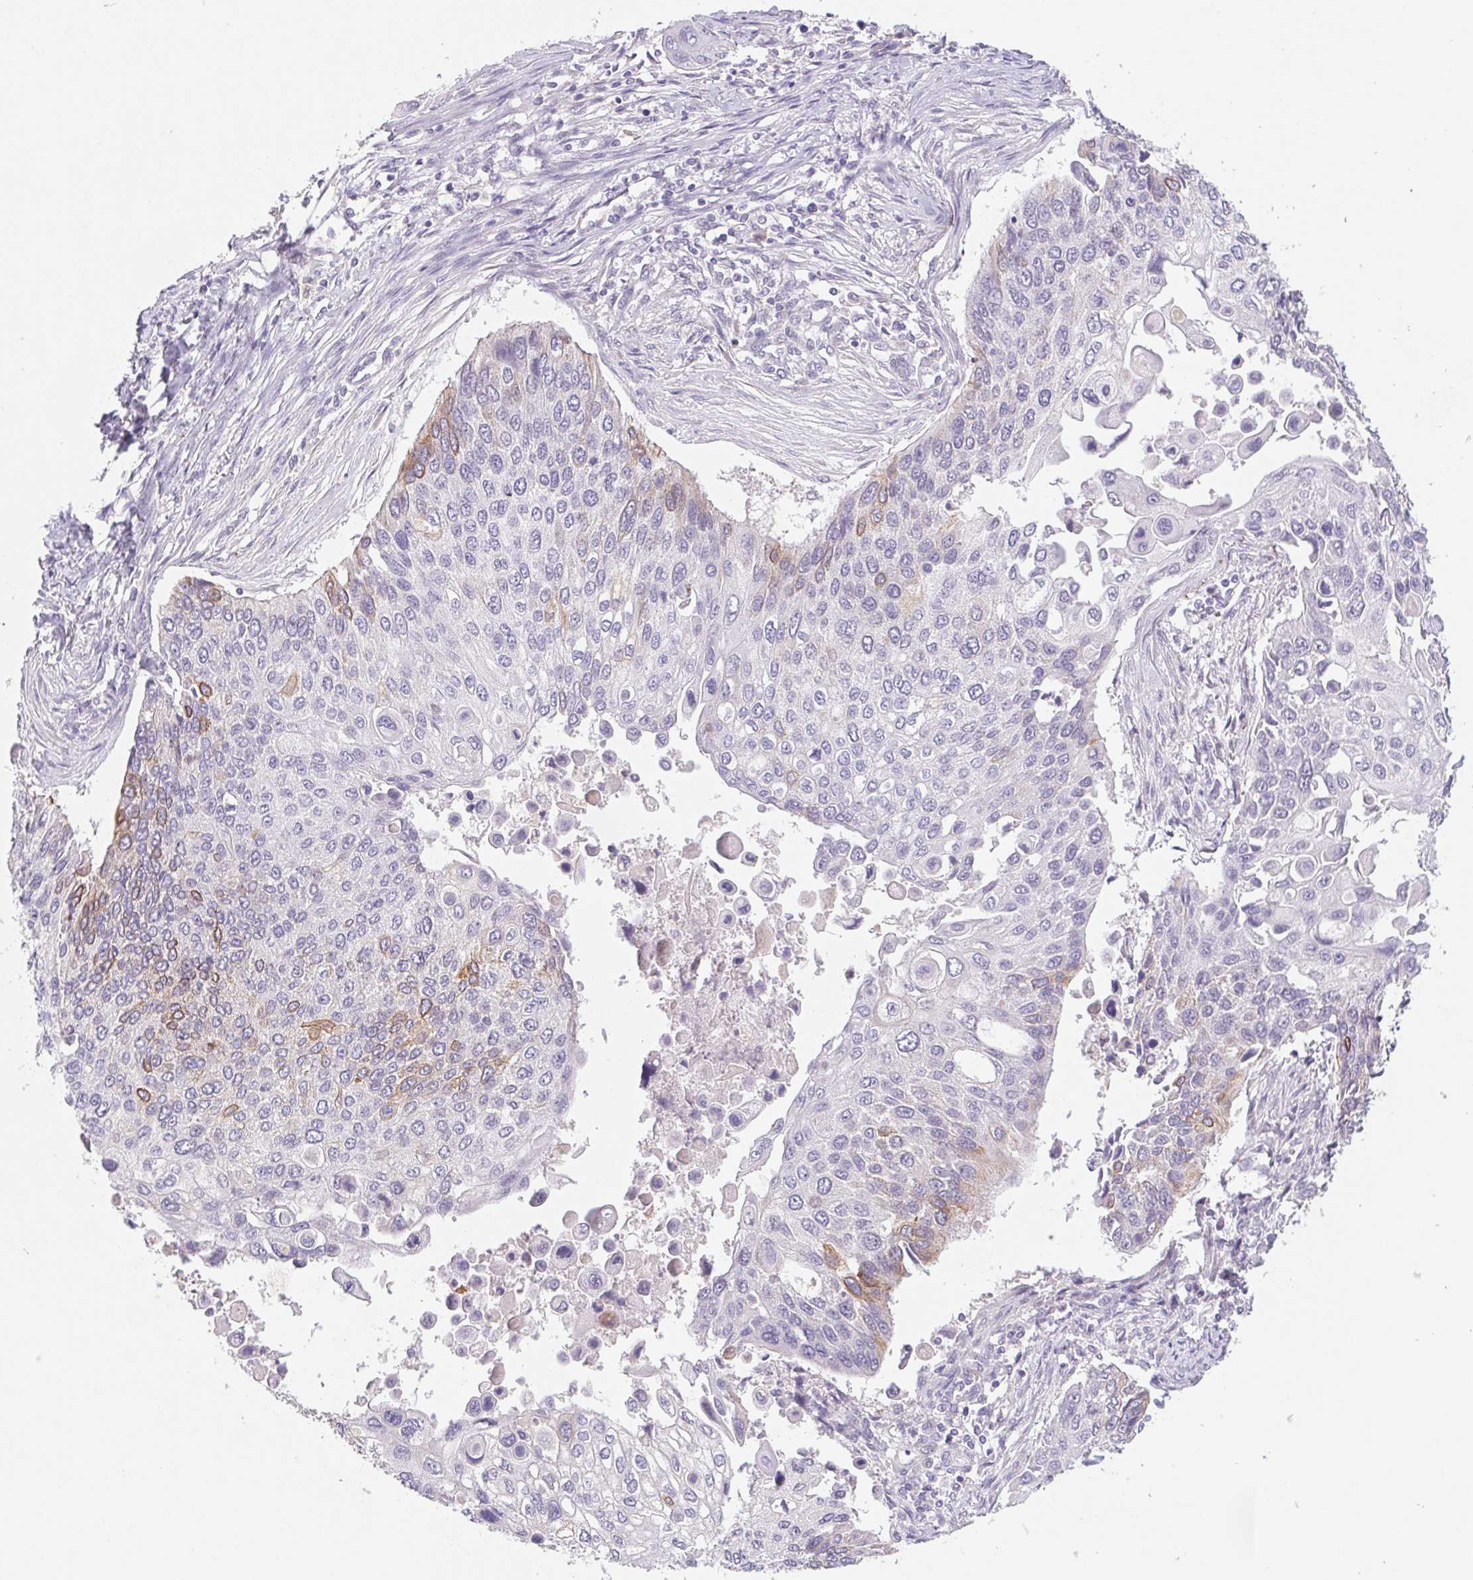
{"staining": {"intensity": "weak", "quantity": "<25%", "location": "cytoplasmic/membranous"}, "tissue": "lung cancer", "cell_type": "Tumor cells", "image_type": "cancer", "snomed": [{"axis": "morphology", "description": "Squamous cell carcinoma, NOS"}, {"axis": "morphology", "description": "Squamous cell carcinoma, metastatic, NOS"}, {"axis": "topography", "description": "Lung"}], "caption": "Squamous cell carcinoma (lung) was stained to show a protein in brown. There is no significant expression in tumor cells.", "gene": "PNMA8B", "patient": {"sex": "male", "age": 63}}